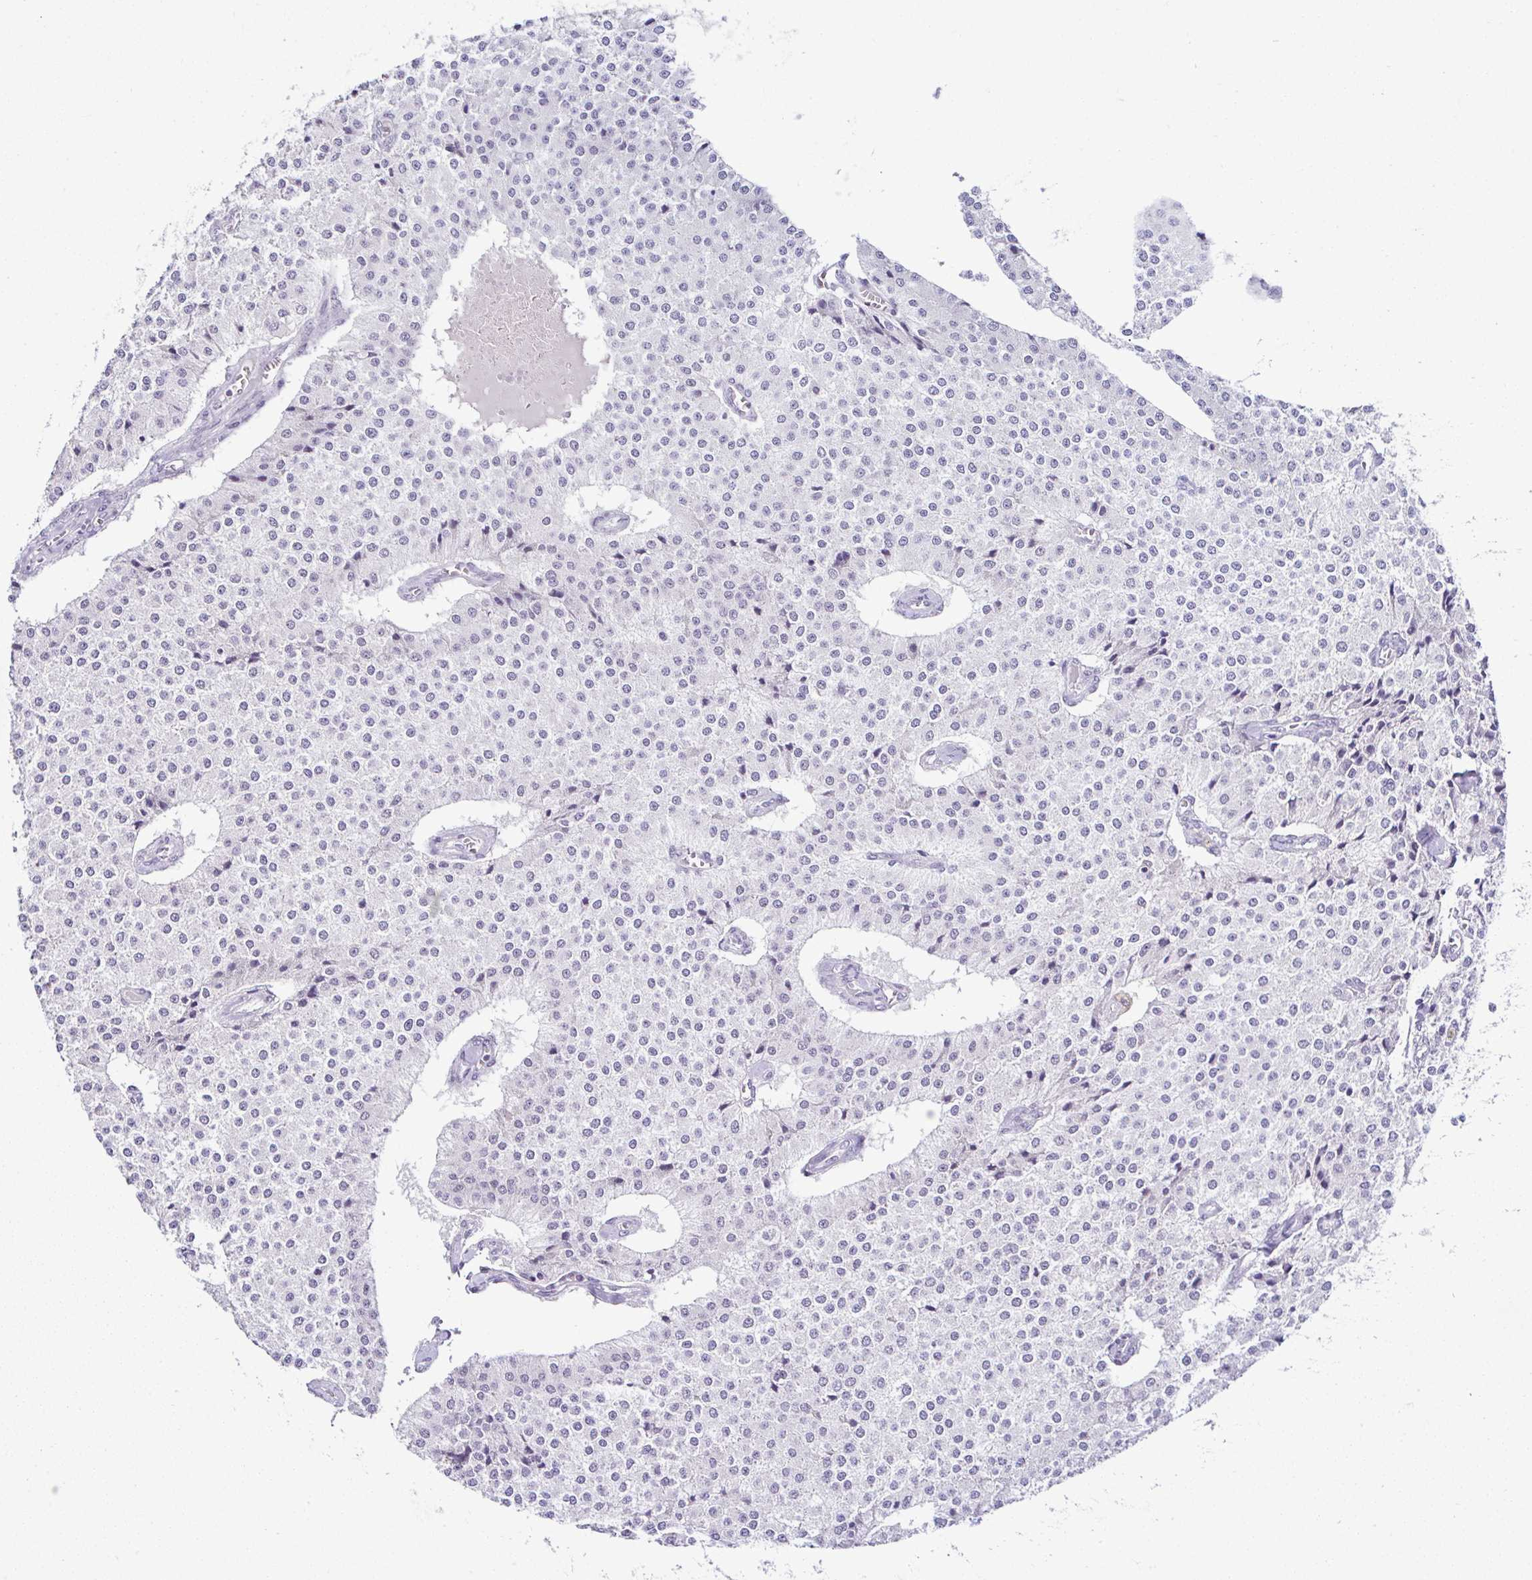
{"staining": {"intensity": "negative", "quantity": "none", "location": "none"}, "tissue": "carcinoid", "cell_type": "Tumor cells", "image_type": "cancer", "snomed": [{"axis": "morphology", "description": "Carcinoid, malignant, NOS"}, {"axis": "topography", "description": "Colon"}], "caption": "Human malignant carcinoid stained for a protein using immunohistochemistry reveals no expression in tumor cells.", "gene": "PTPN2", "patient": {"sex": "female", "age": 52}}